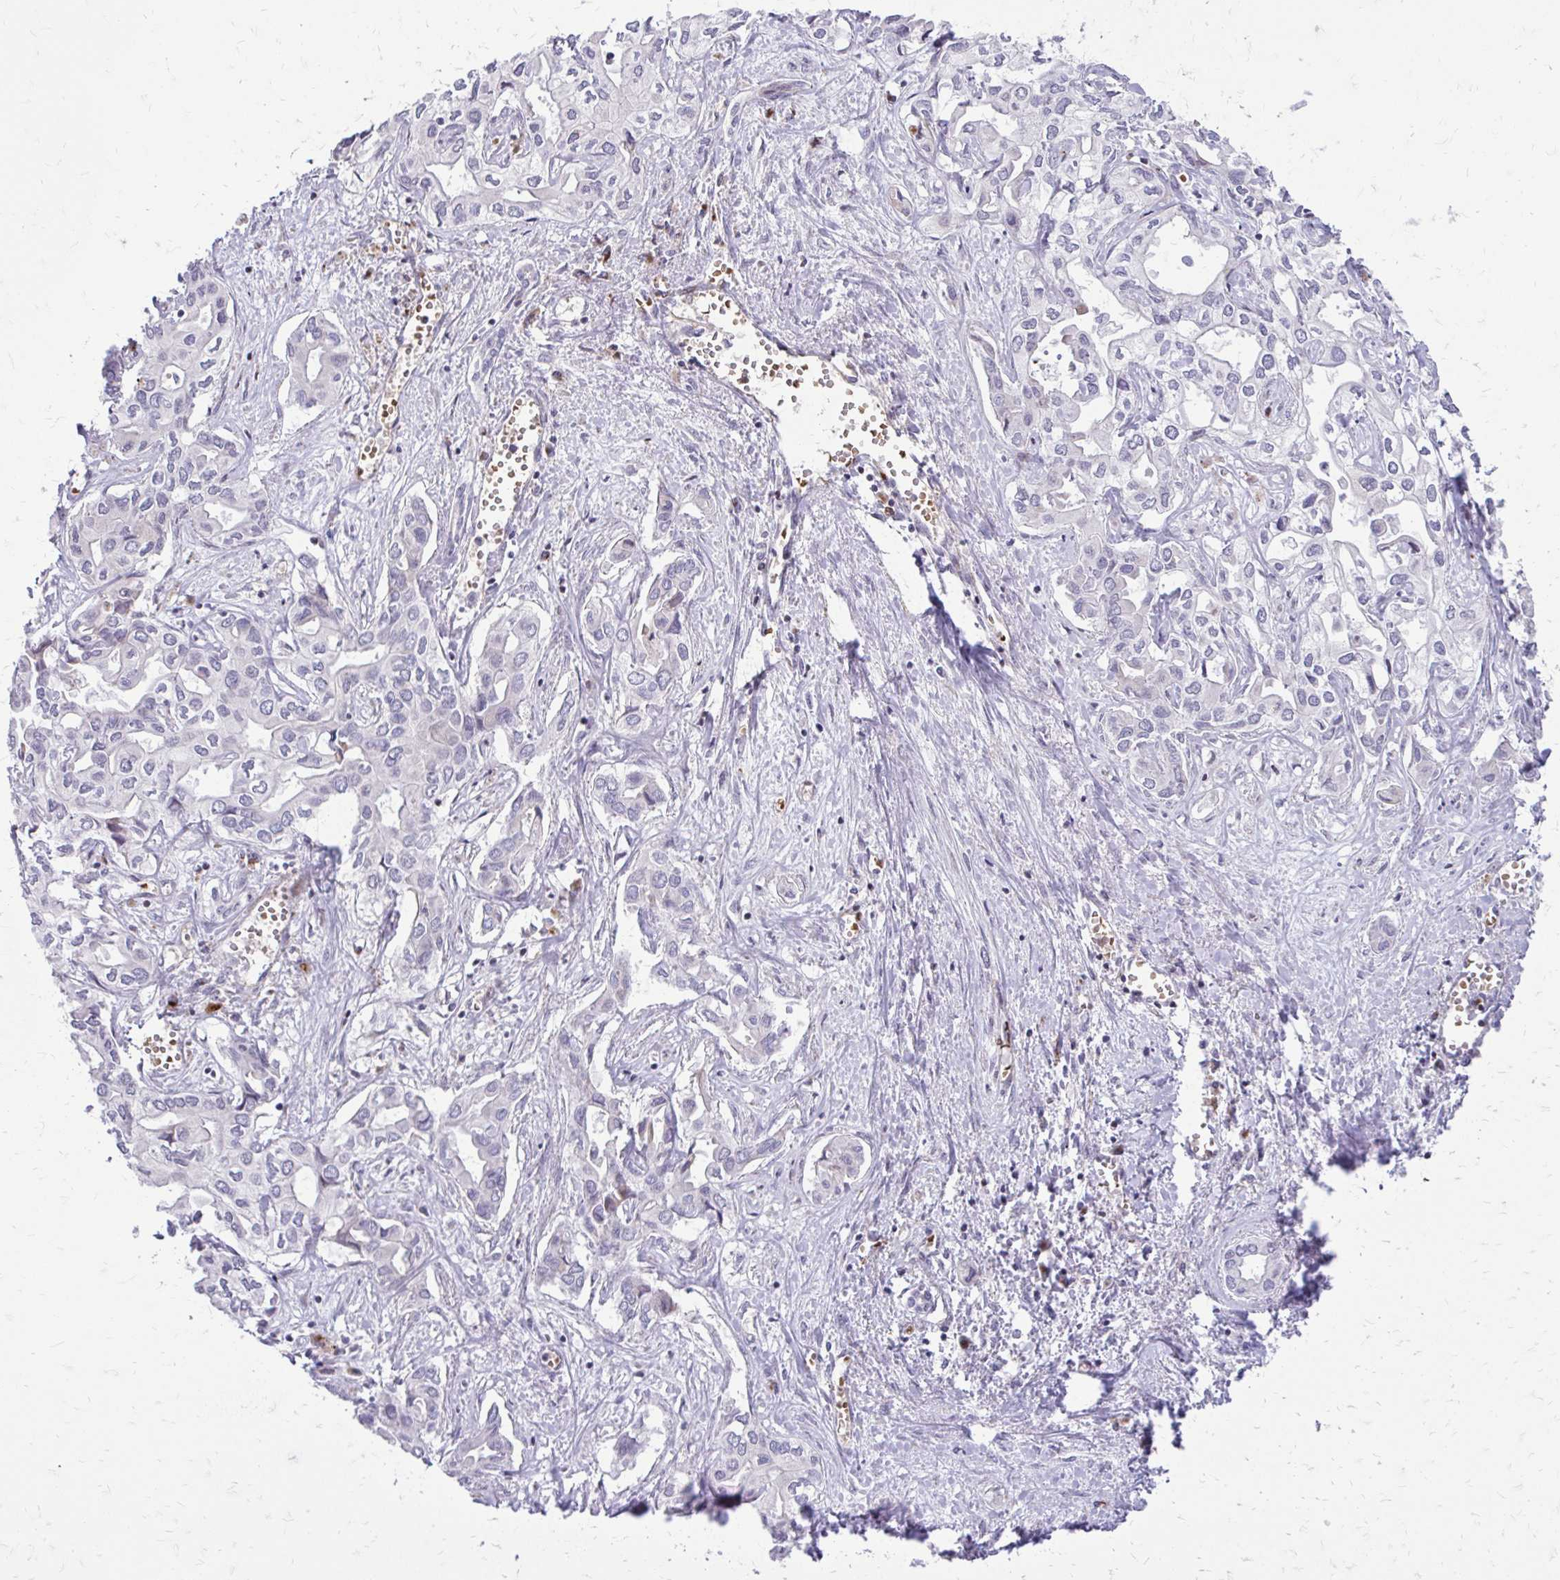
{"staining": {"intensity": "negative", "quantity": "none", "location": "none"}, "tissue": "liver cancer", "cell_type": "Tumor cells", "image_type": "cancer", "snomed": [{"axis": "morphology", "description": "Cholangiocarcinoma"}, {"axis": "topography", "description": "Liver"}], "caption": "Immunohistochemistry of cholangiocarcinoma (liver) shows no staining in tumor cells.", "gene": "FUNDC2", "patient": {"sex": "female", "age": 64}}